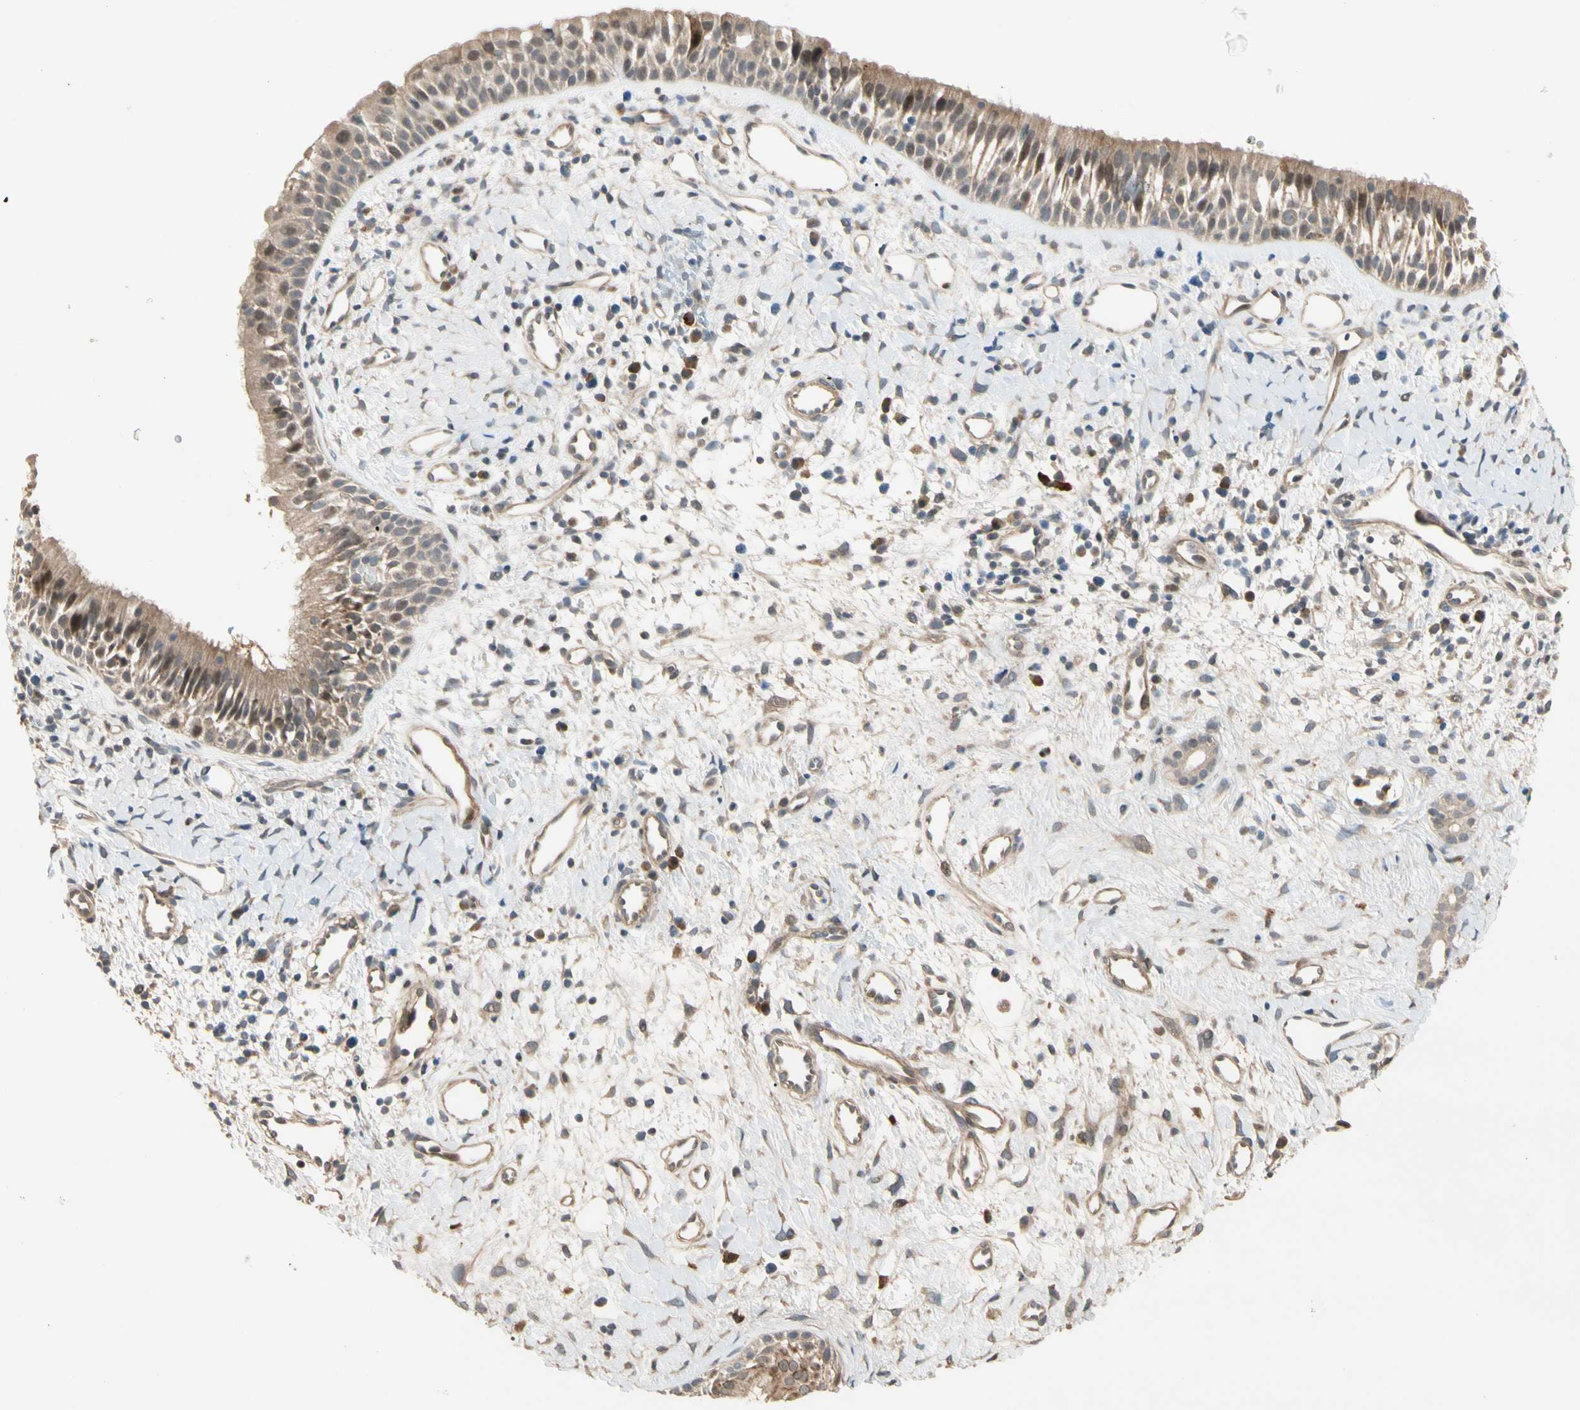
{"staining": {"intensity": "weak", "quantity": ">75%", "location": "cytoplasmic/membranous"}, "tissue": "nasopharynx", "cell_type": "Respiratory epithelial cells", "image_type": "normal", "snomed": [{"axis": "morphology", "description": "Normal tissue, NOS"}, {"axis": "topography", "description": "Nasopharynx"}], "caption": "Immunohistochemistry (DAB (3,3'-diaminobenzidine)) staining of normal human nasopharynx shows weak cytoplasmic/membranous protein expression in about >75% of respiratory epithelial cells.", "gene": "ATG4C", "patient": {"sex": "male", "age": 22}}